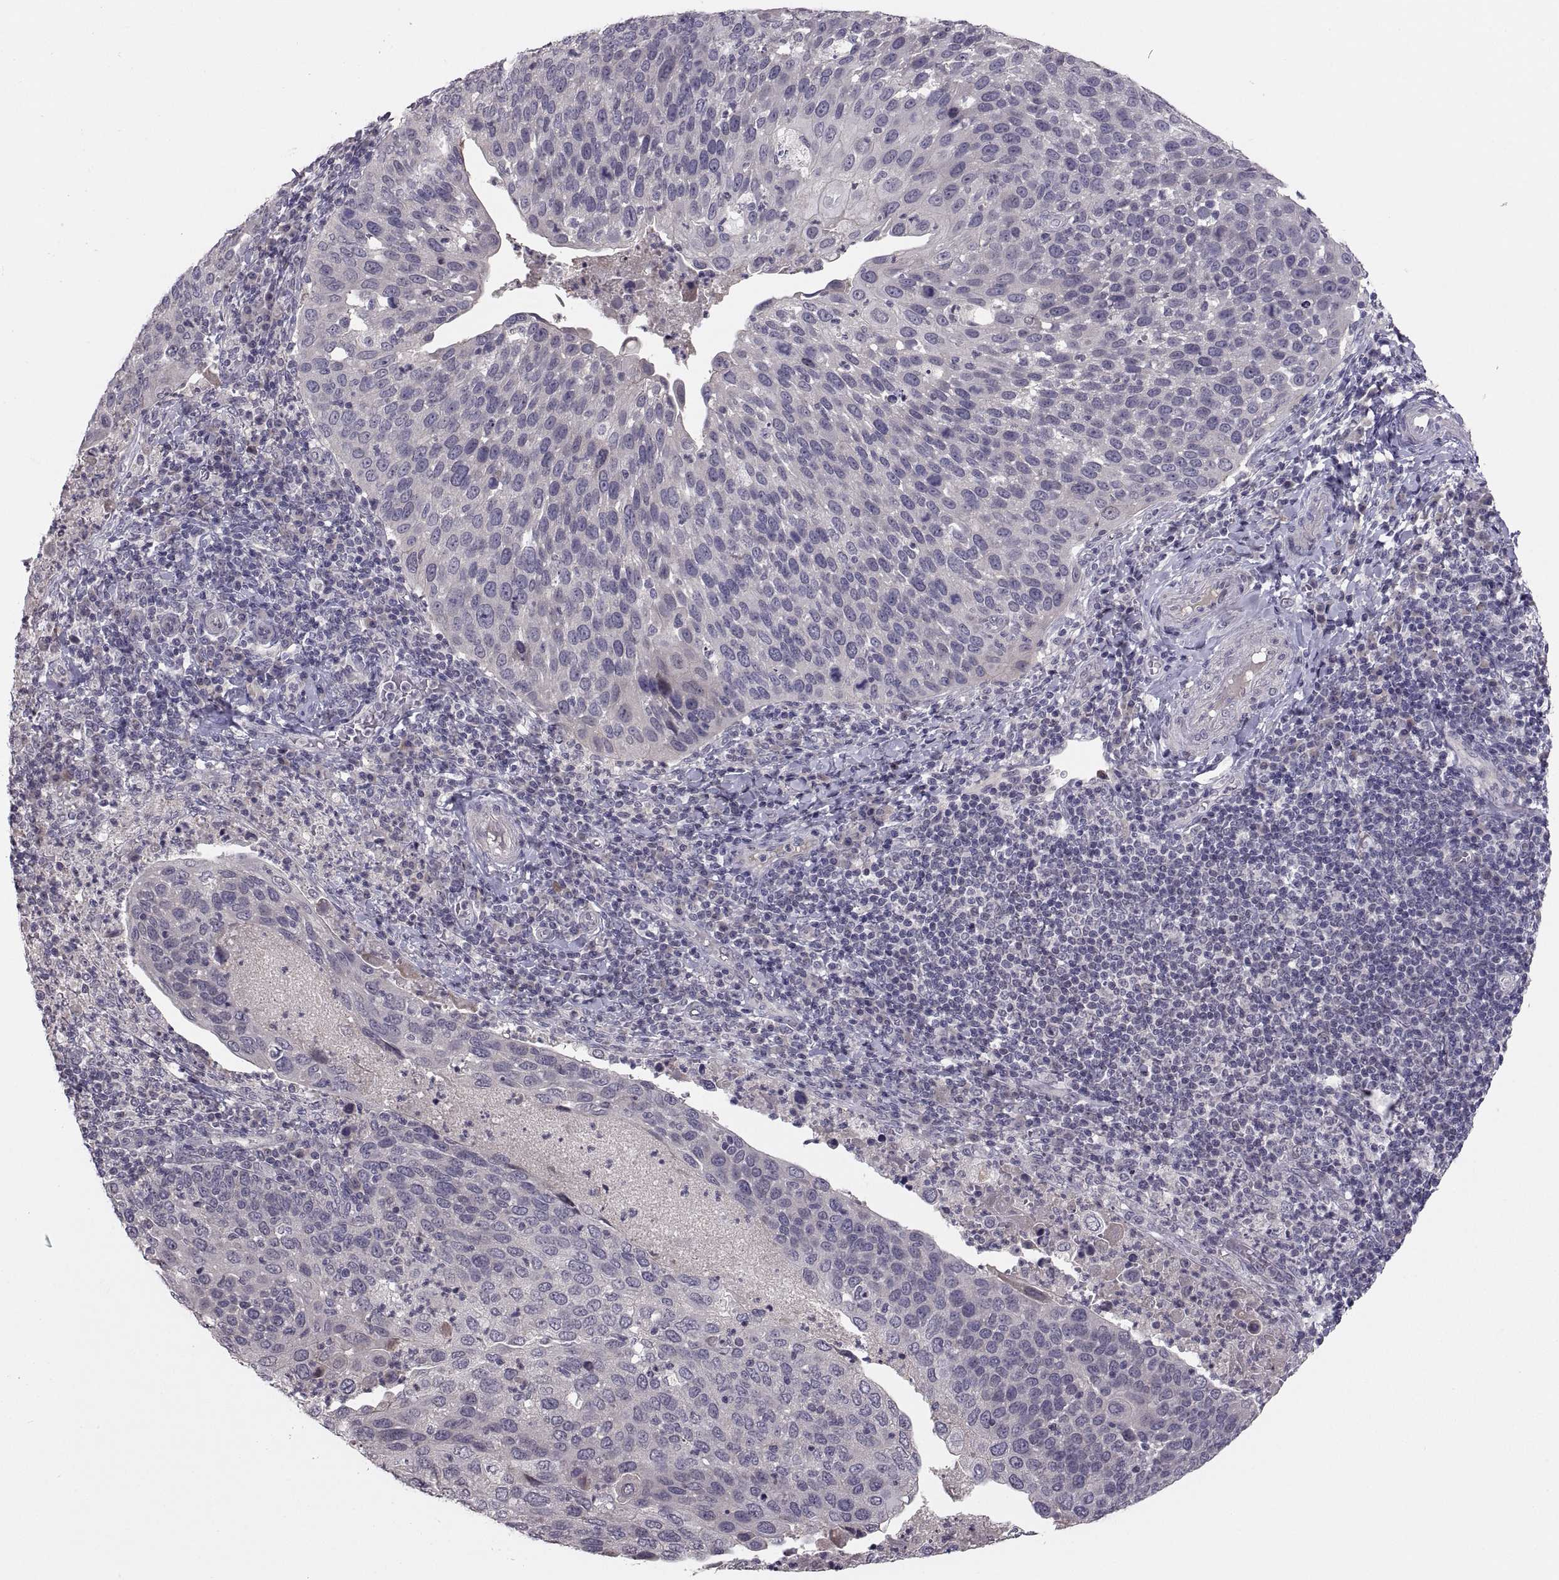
{"staining": {"intensity": "negative", "quantity": "none", "location": "none"}, "tissue": "cervical cancer", "cell_type": "Tumor cells", "image_type": "cancer", "snomed": [{"axis": "morphology", "description": "Squamous cell carcinoma, NOS"}, {"axis": "topography", "description": "Cervix"}], "caption": "The micrograph demonstrates no significant staining in tumor cells of cervical cancer (squamous cell carcinoma).", "gene": "PAX2", "patient": {"sex": "female", "age": 54}}